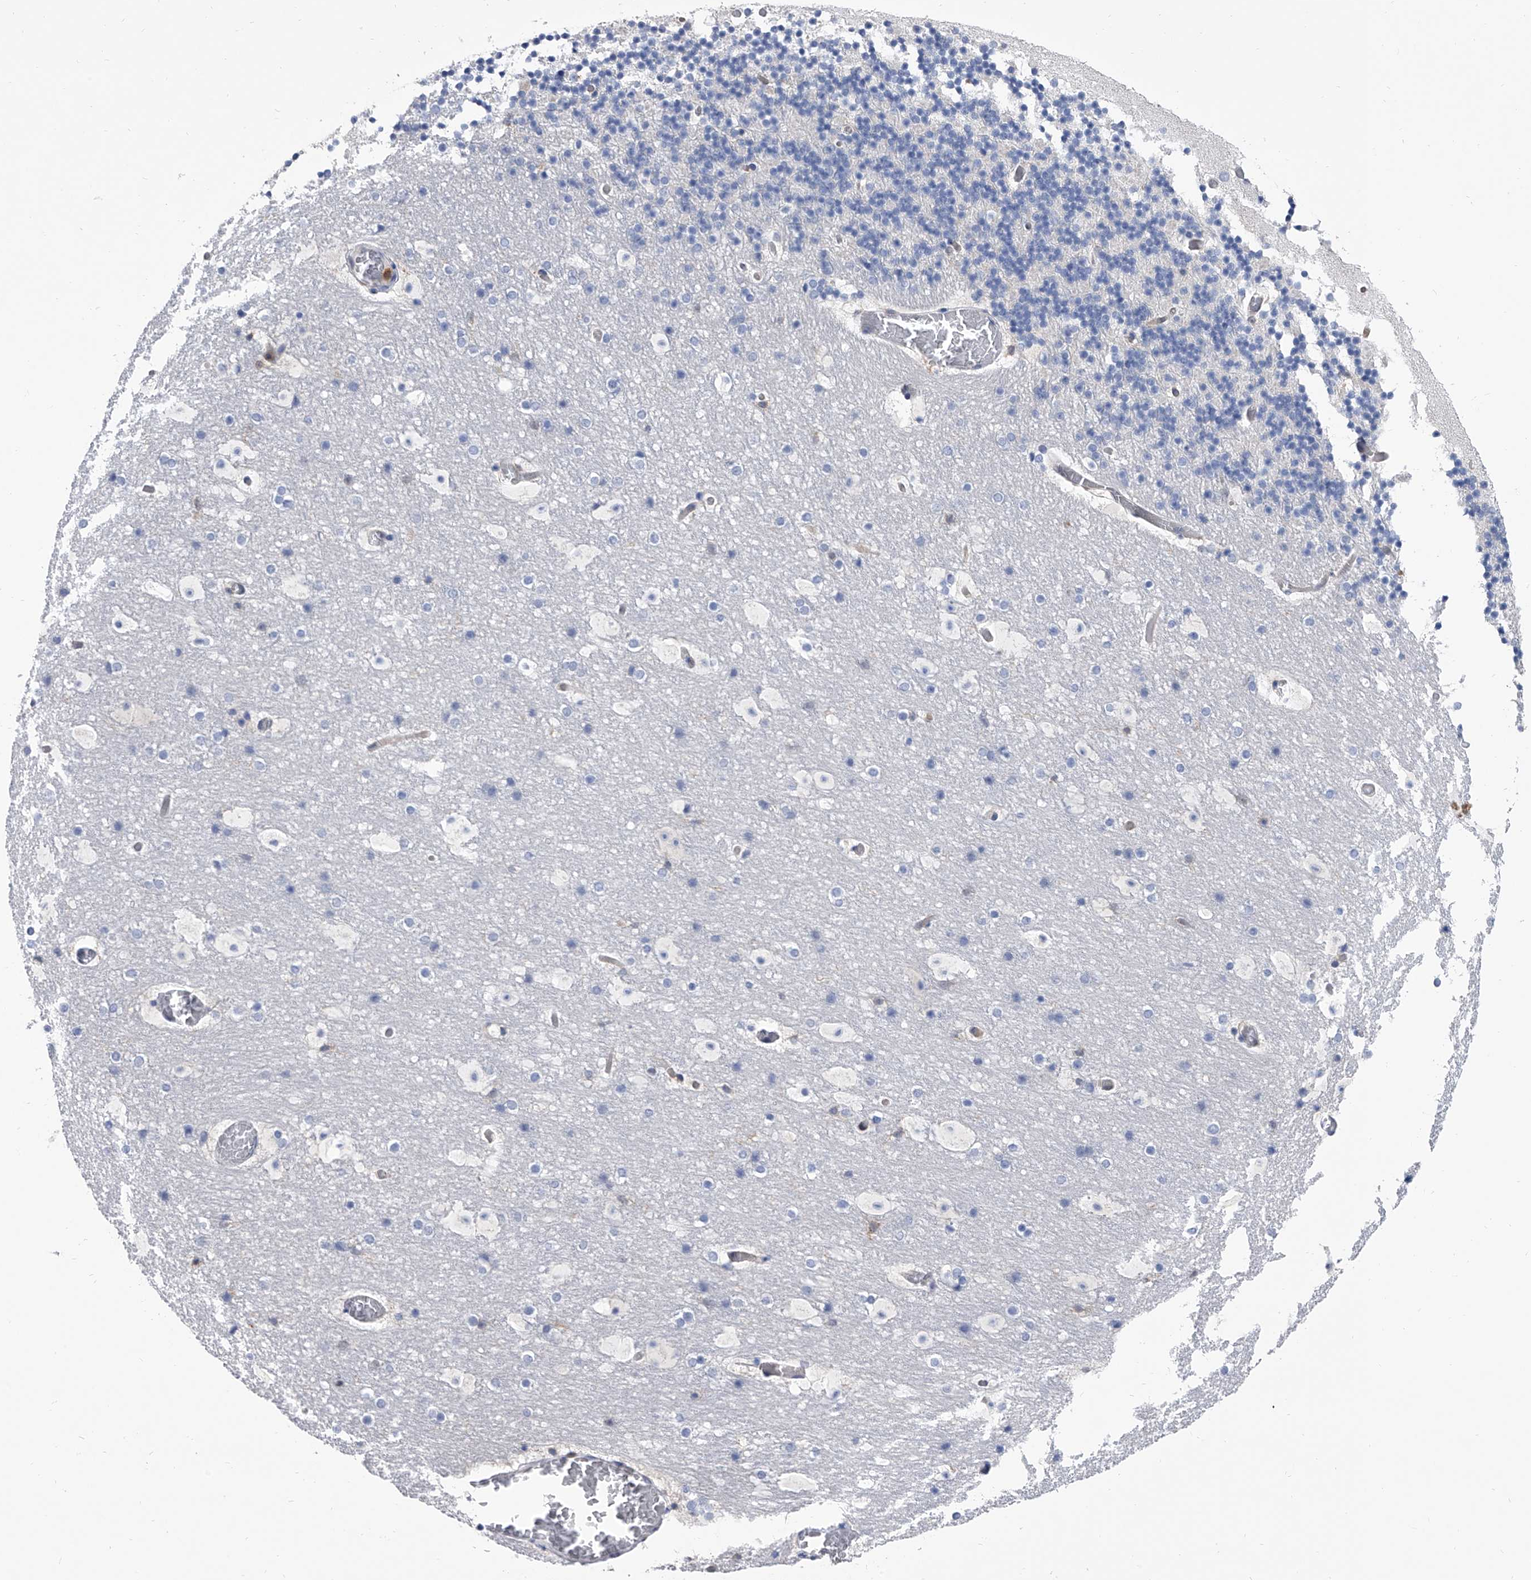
{"staining": {"intensity": "negative", "quantity": "none", "location": "none"}, "tissue": "cerebellum", "cell_type": "Cells in granular layer", "image_type": "normal", "snomed": [{"axis": "morphology", "description": "Normal tissue, NOS"}, {"axis": "topography", "description": "Cerebellum"}], "caption": "IHC of normal human cerebellum displays no staining in cells in granular layer.", "gene": "SERPINB9", "patient": {"sex": "male", "age": 57}}